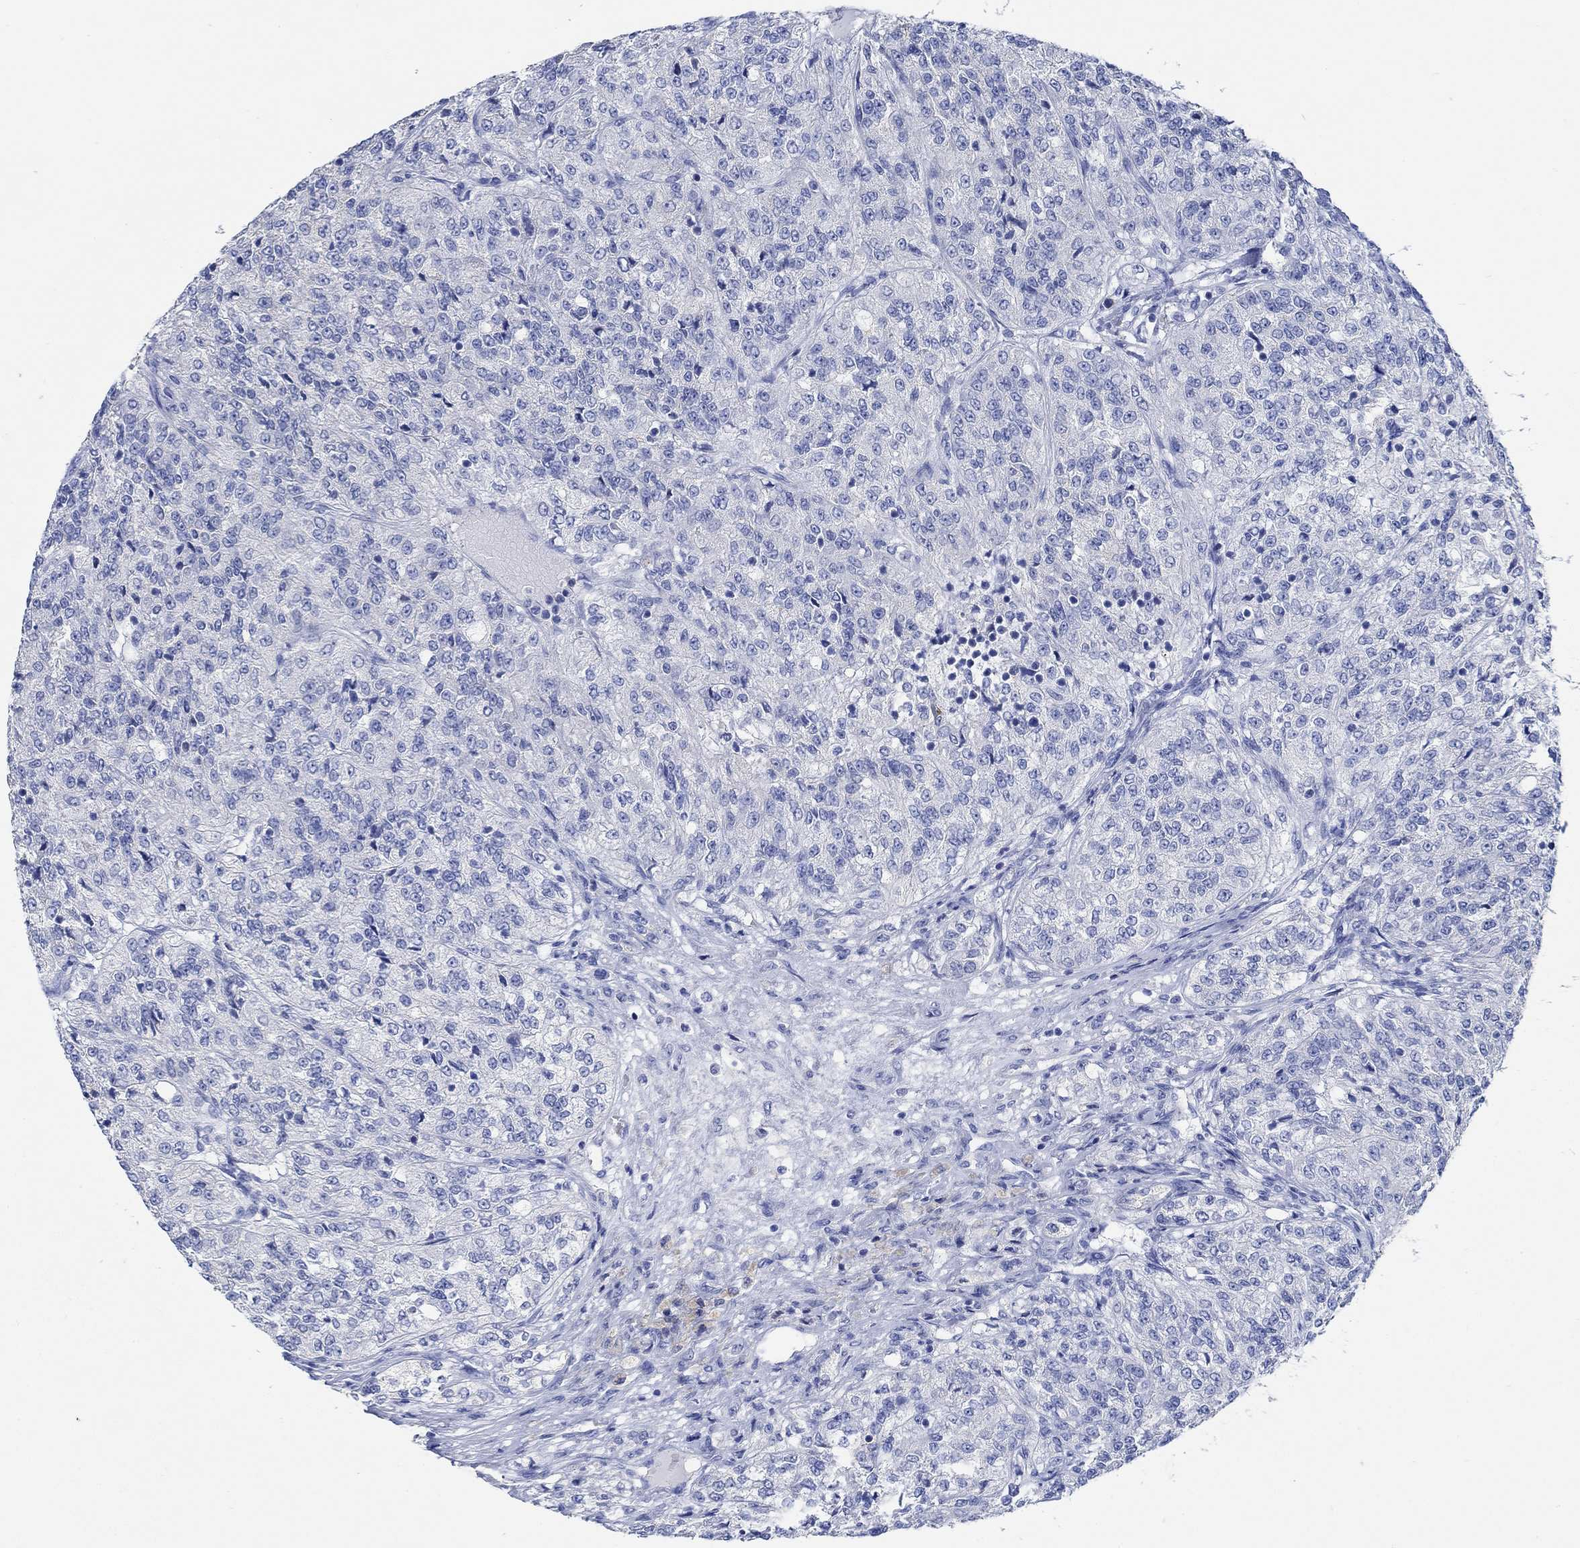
{"staining": {"intensity": "negative", "quantity": "none", "location": "none"}, "tissue": "renal cancer", "cell_type": "Tumor cells", "image_type": "cancer", "snomed": [{"axis": "morphology", "description": "Adenocarcinoma, NOS"}, {"axis": "topography", "description": "Kidney"}], "caption": "Tumor cells show no significant expression in adenocarcinoma (renal).", "gene": "PPP1R17", "patient": {"sex": "female", "age": 63}}